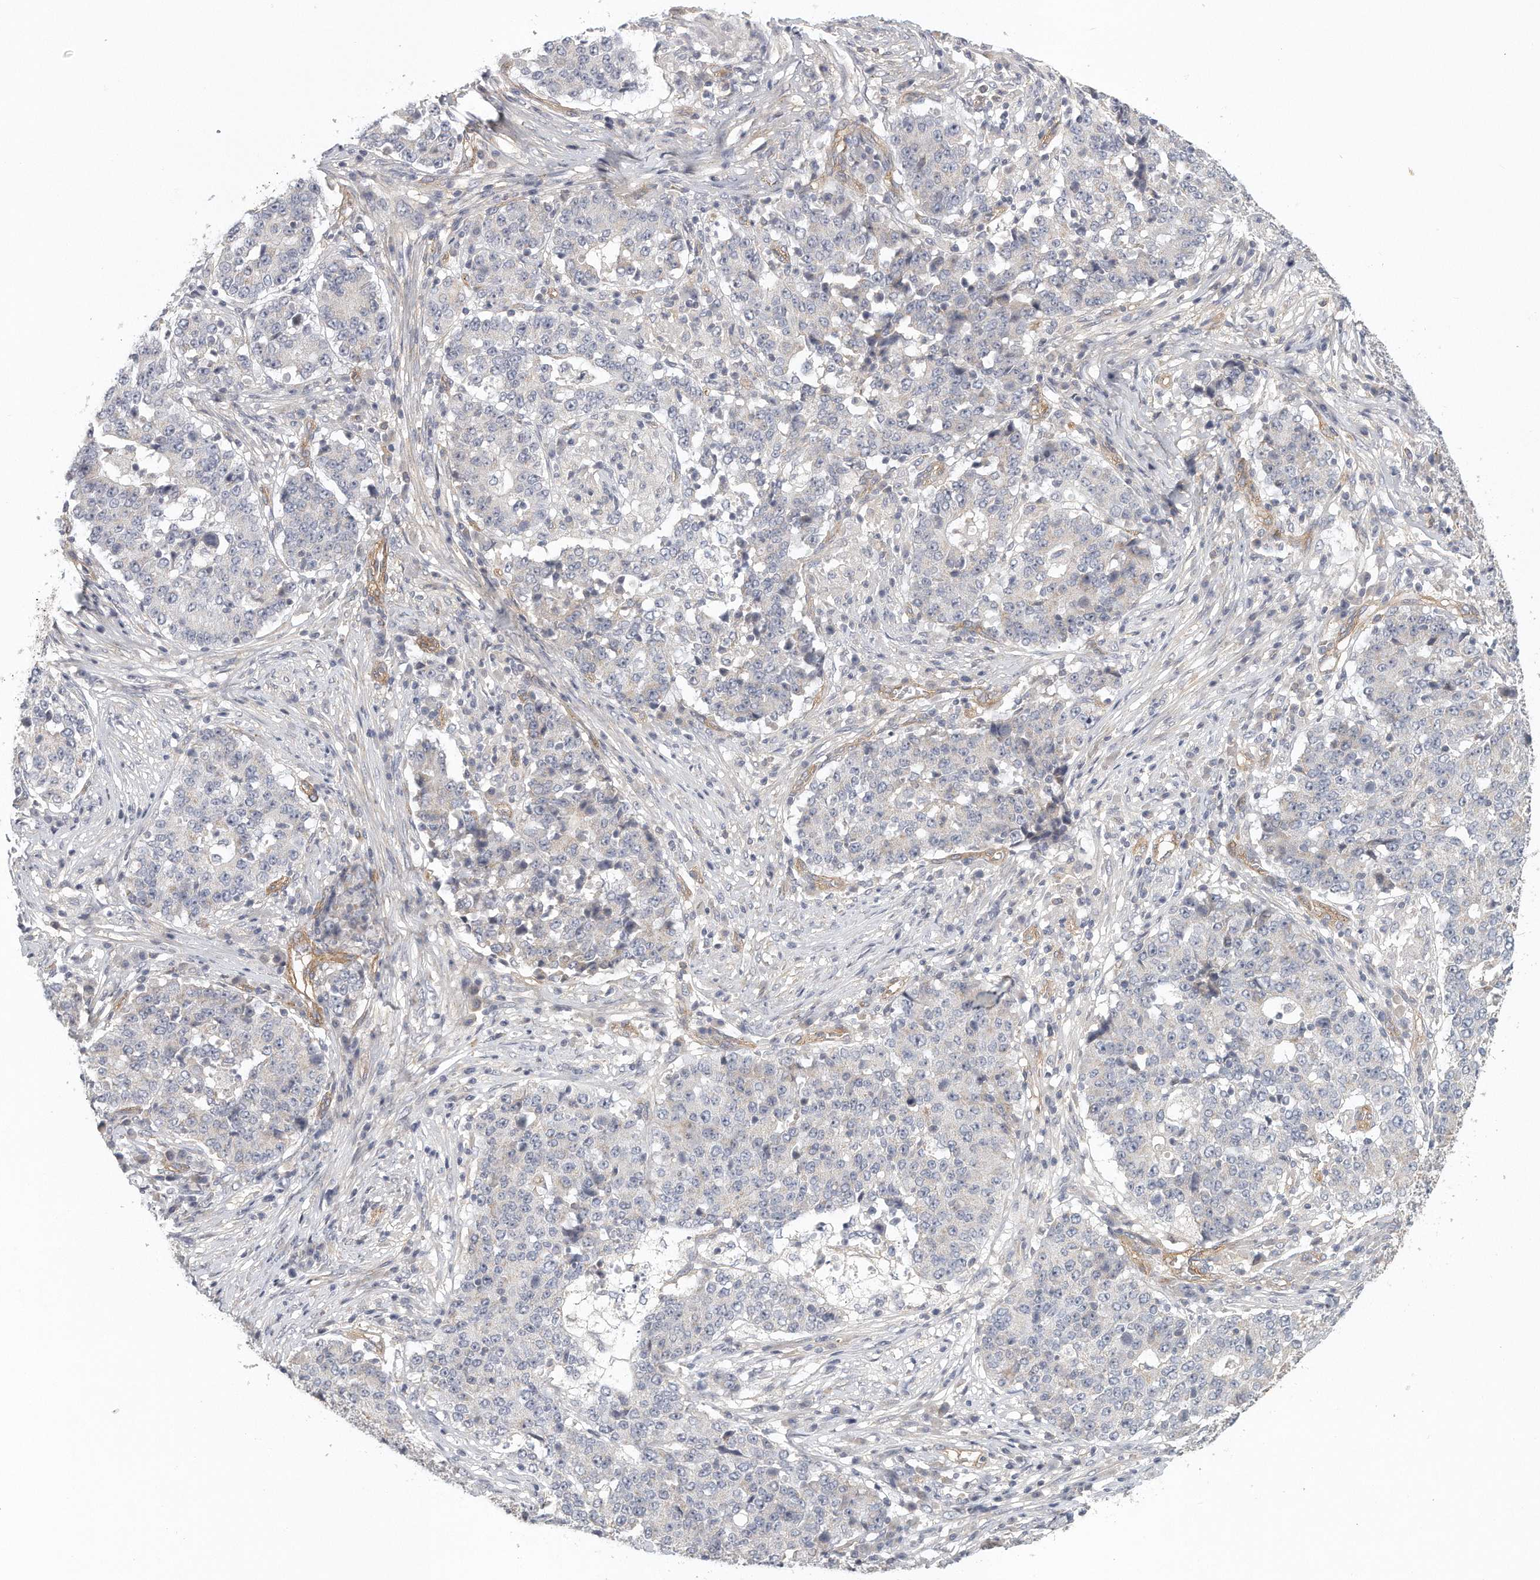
{"staining": {"intensity": "negative", "quantity": "none", "location": "none"}, "tissue": "stomach cancer", "cell_type": "Tumor cells", "image_type": "cancer", "snomed": [{"axis": "morphology", "description": "Adenocarcinoma, NOS"}, {"axis": "topography", "description": "Stomach"}], "caption": "IHC image of neoplastic tissue: stomach adenocarcinoma stained with DAB (3,3'-diaminobenzidine) shows no significant protein staining in tumor cells.", "gene": "MTERF4", "patient": {"sex": "male", "age": 59}}